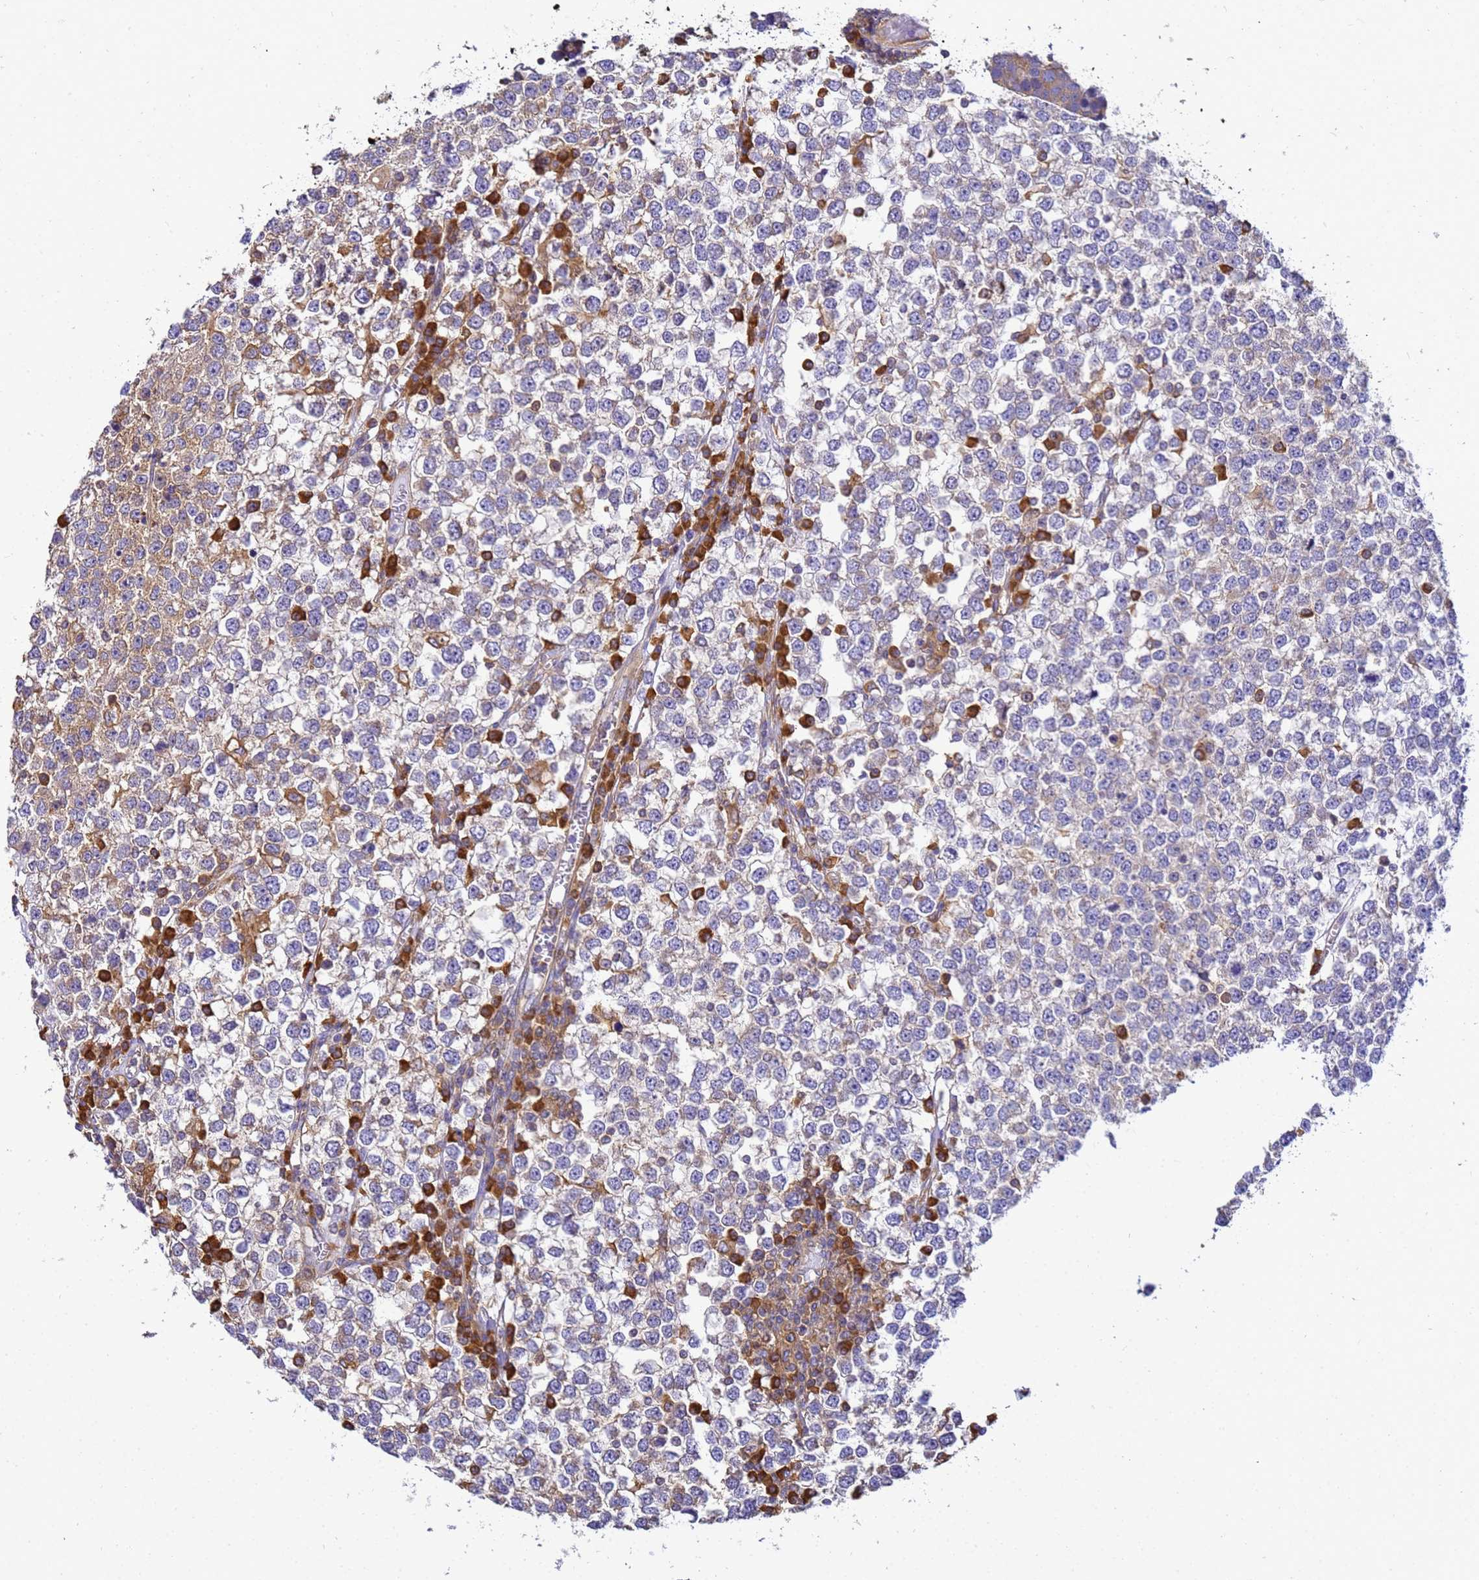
{"staining": {"intensity": "weak", "quantity": "<25%", "location": "cytoplasmic/membranous"}, "tissue": "testis cancer", "cell_type": "Tumor cells", "image_type": "cancer", "snomed": [{"axis": "morphology", "description": "Seminoma, NOS"}, {"axis": "topography", "description": "Testis"}], "caption": "An immunohistochemistry micrograph of testis seminoma is shown. There is no staining in tumor cells of testis seminoma.", "gene": "NARS1", "patient": {"sex": "male", "age": 65}}